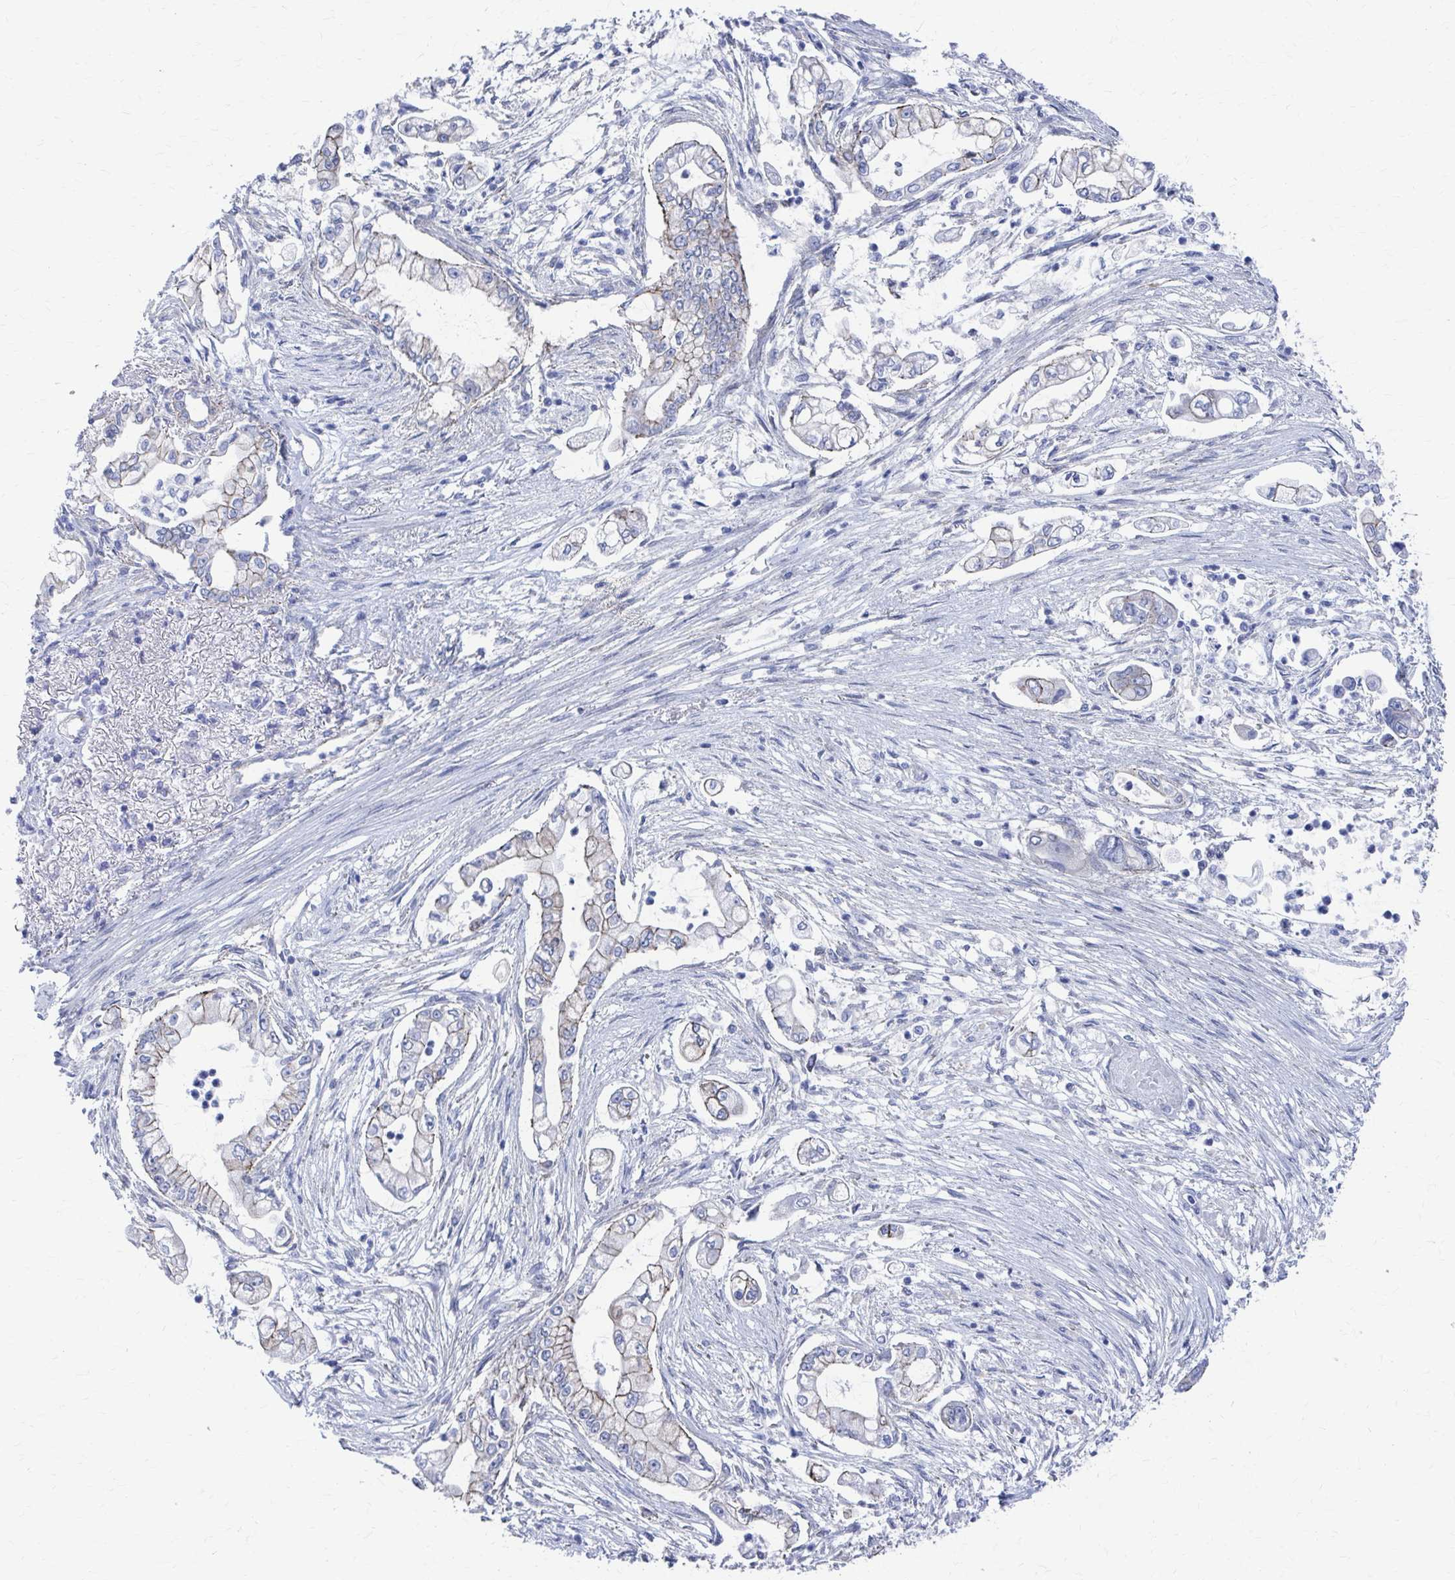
{"staining": {"intensity": "weak", "quantity": "<25%", "location": "cytoplasmic/membranous"}, "tissue": "pancreatic cancer", "cell_type": "Tumor cells", "image_type": "cancer", "snomed": [{"axis": "morphology", "description": "Adenocarcinoma, NOS"}, {"axis": "topography", "description": "Pancreas"}], "caption": "The immunohistochemistry micrograph has no significant positivity in tumor cells of adenocarcinoma (pancreatic) tissue.", "gene": "PLEKHG7", "patient": {"sex": "female", "age": 69}}